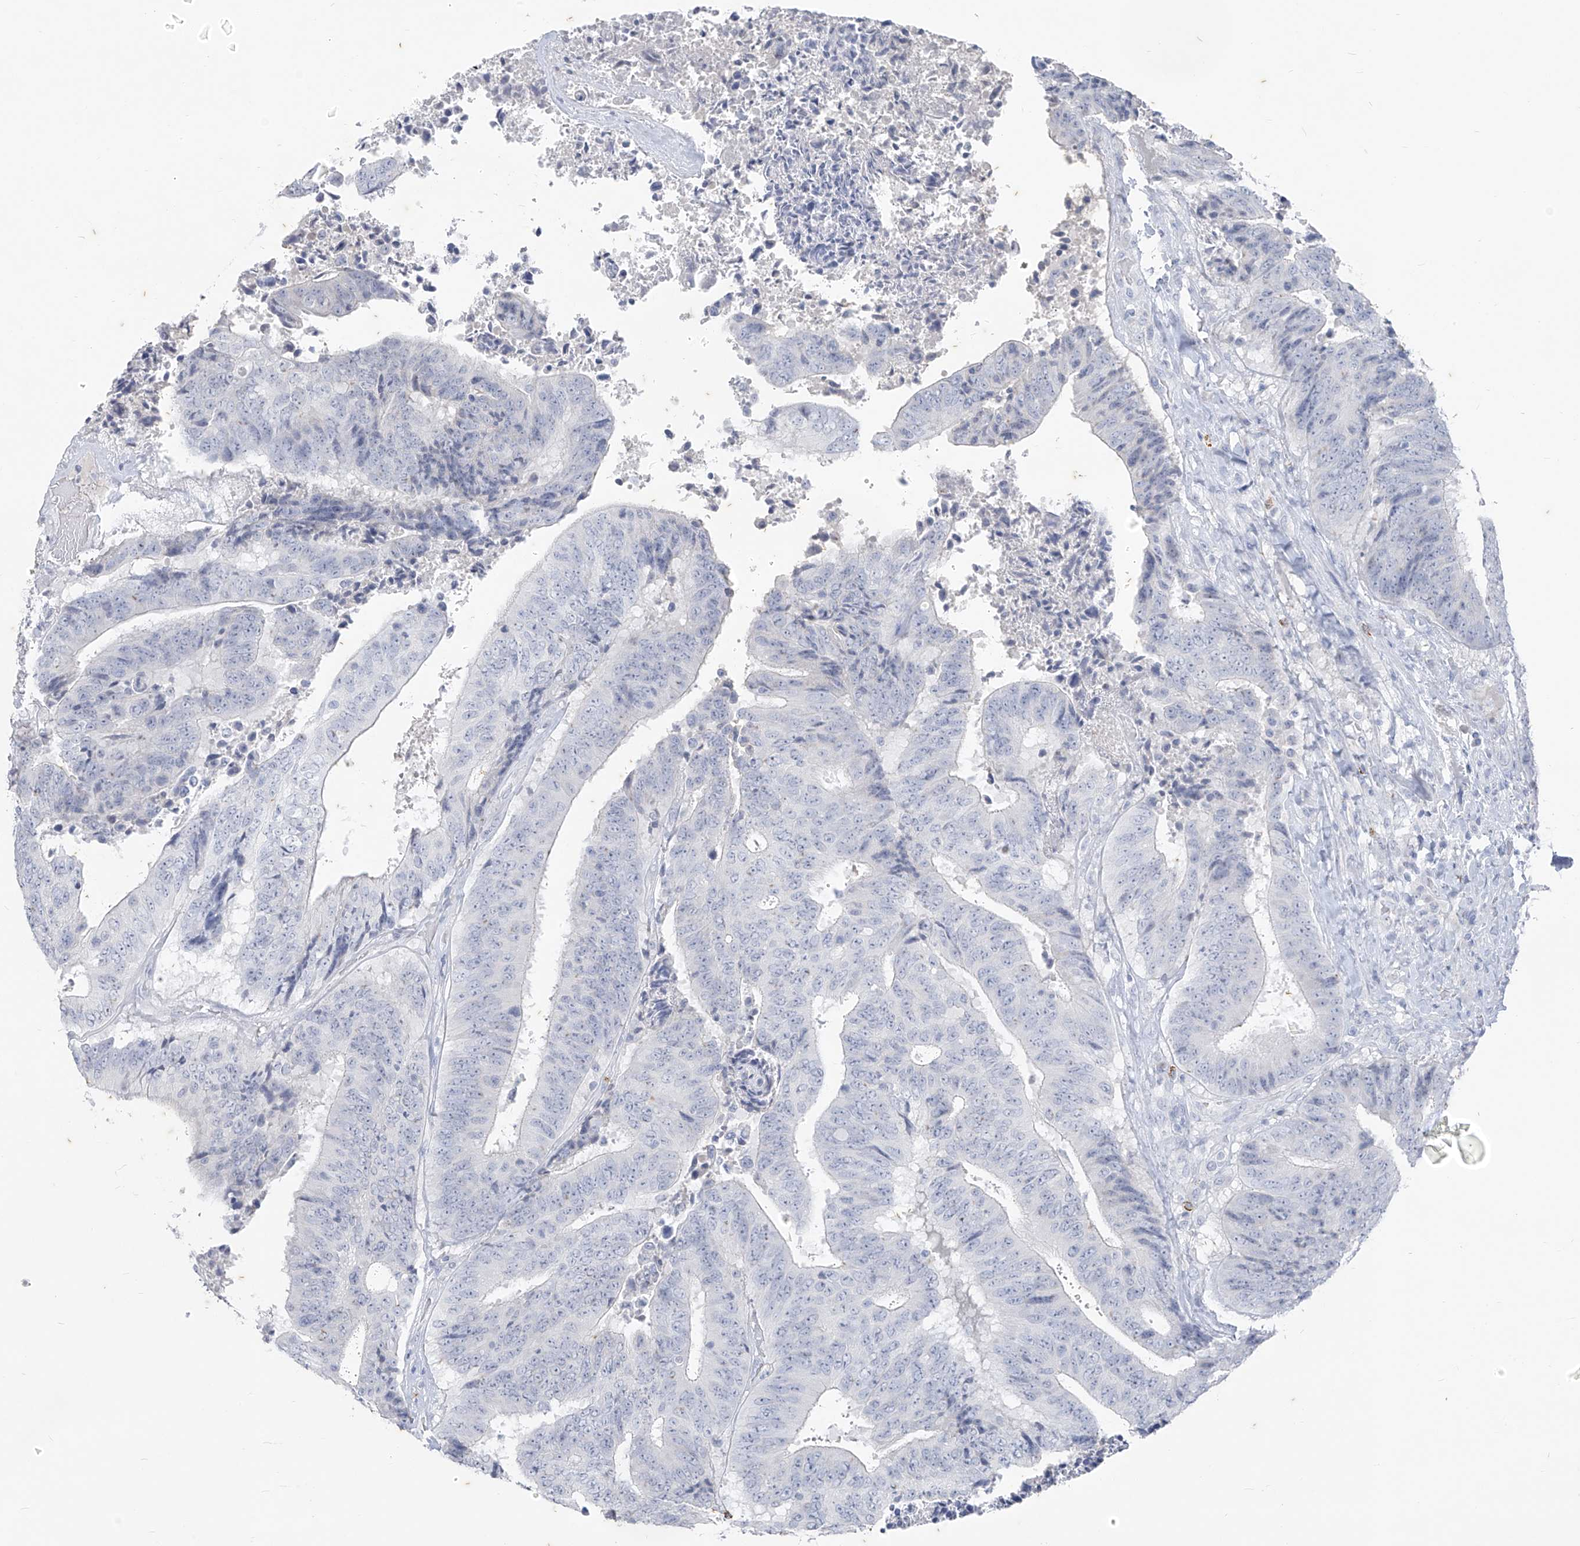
{"staining": {"intensity": "negative", "quantity": "none", "location": "none"}, "tissue": "colorectal cancer", "cell_type": "Tumor cells", "image_type": "cancer", "snomed": [{"axis": "morphology", "description": "Adenocarcinoma, NOS"}, {"axis": "topography", "description": "Rectum"}], "caption": "A micrograph of human colorectal cancer (adenocarcinoma) is negative for staining in tumor cells. The staining was performed using DAB to visualize the protein expression in brown, while the nuclei were stained in blue with hematoxylin (Magnification: 20x).", "gene": "CX3CR1", "patient": {"sex": "male", "age": 72}}